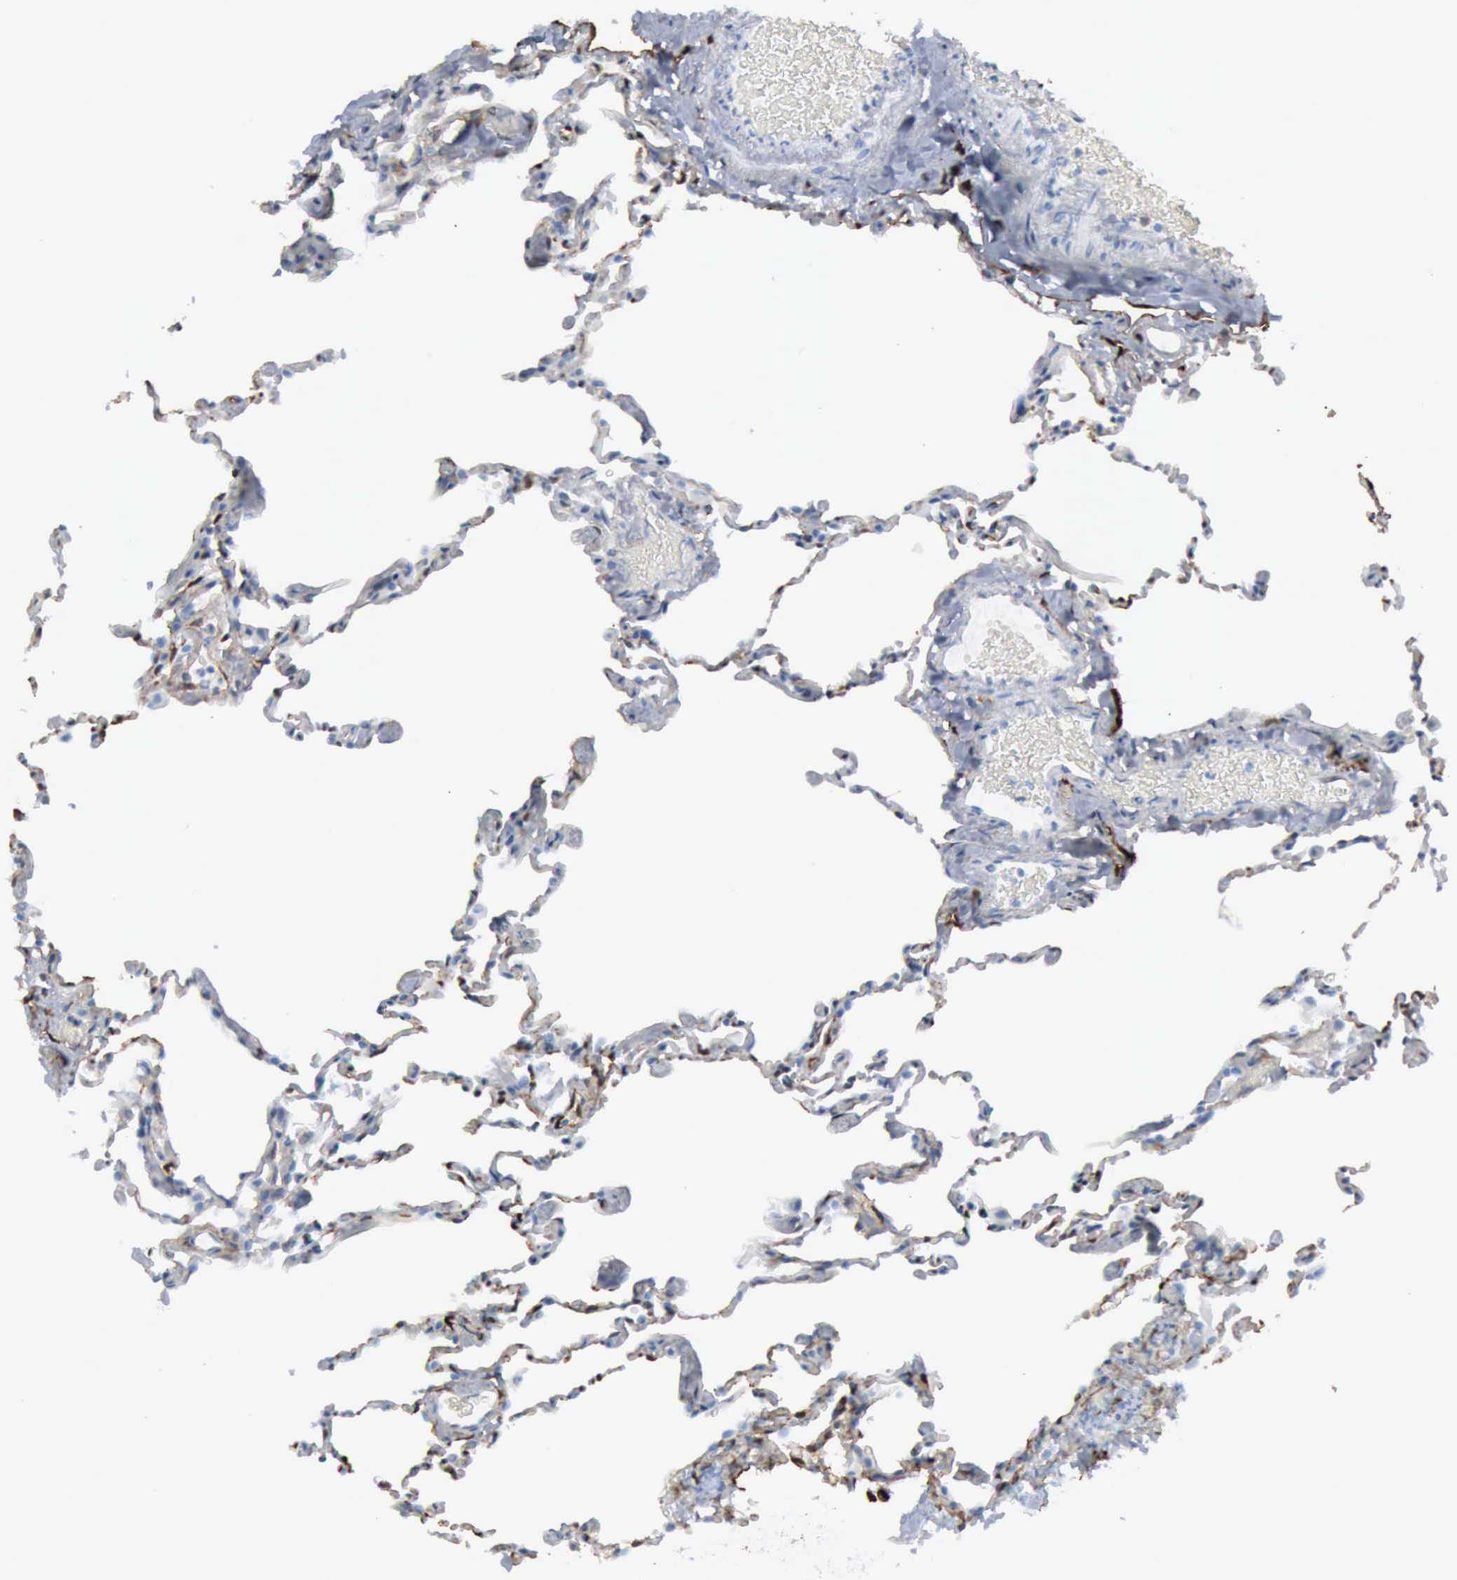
{"staining": {"intensity": "negative", "quantity": "none", "location": "none"}, "tissue": "lung", "cell_type": "Alveolar cells", "image_type": "normal", "snomed": [{"axis": "morphology", "description": "Normal tissue, NOS"}, {"axis": "topography", "description": "Lung"}], "caption": "There is no significant positivity in alveolar cells of lung. Brightfield microscopy of immunohistochemistry (IHC) stained with DAB (brown) and hematoxylin (blue), captured at high magnification.", "gene": "FSCN1", "patient": {"sex": "female", "age": 61}}